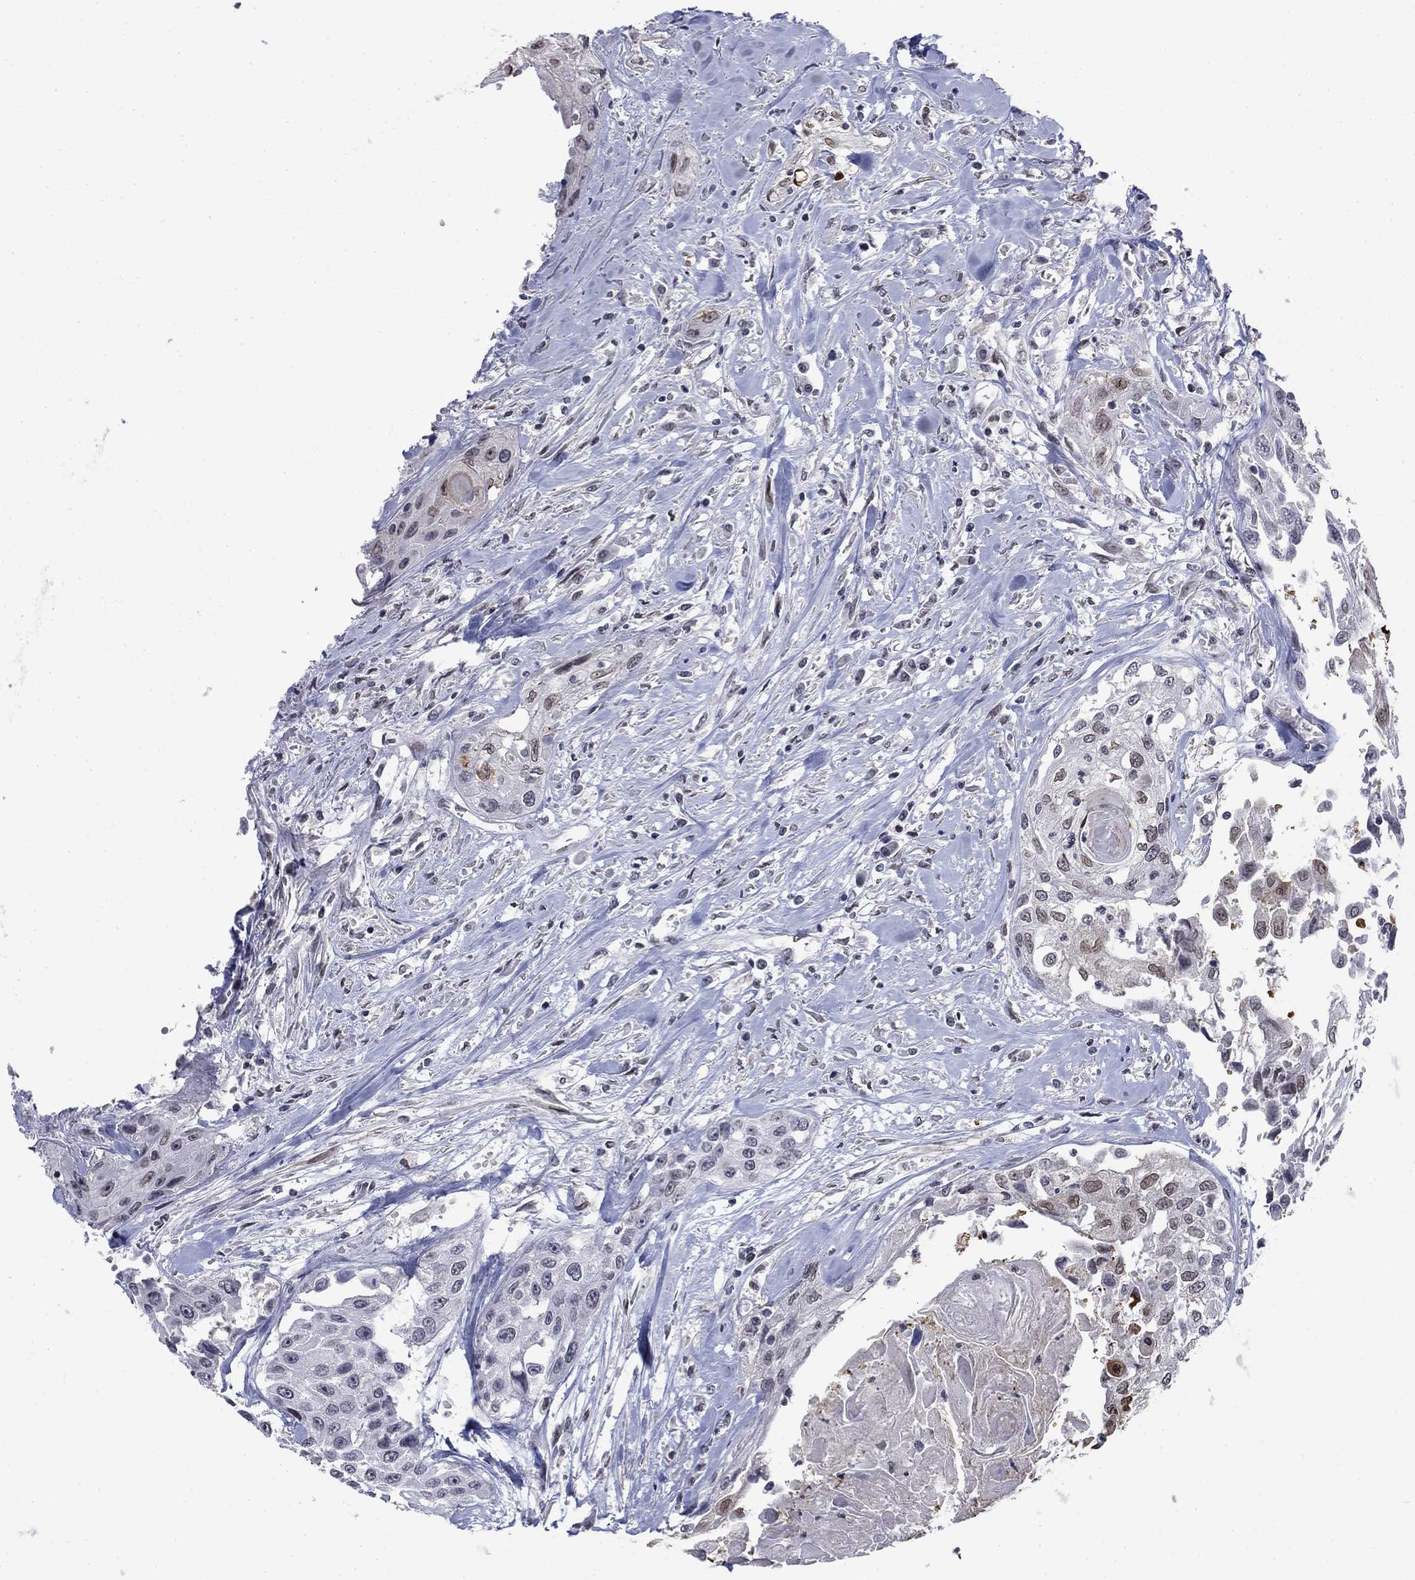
{"staining": {"intensity": "strong", "quantity": "<25%", "location": "cytoplasmic/membranous,nuclear"}, "tissue": "head and neck cancer", "cell_type": "Tumor cells", "image_type": "cancer", "snomed": [{"axis": "morphology", "description": "Normal tissue, NOS"}, {"axis": "morphology", "description": "Squamous cell carcinoma, NOS"}, {"axis": "topography", "description": "Oral tissue"}, {"axis": "topography", "description": "Peripheral nerve tissue"}, {"axis": "topography", "description": "Head-Neck"}], "caption": "There is medium levels of strong cytoplasmic/membranous and nuclear positivity in tumor cells of squamous cell carcinoma (head and neck), as demonstrated by immunohistochemical staining (brown color).", "gene": "TOR1AIP1", "patient": {"sex": "female", "age": 59}}